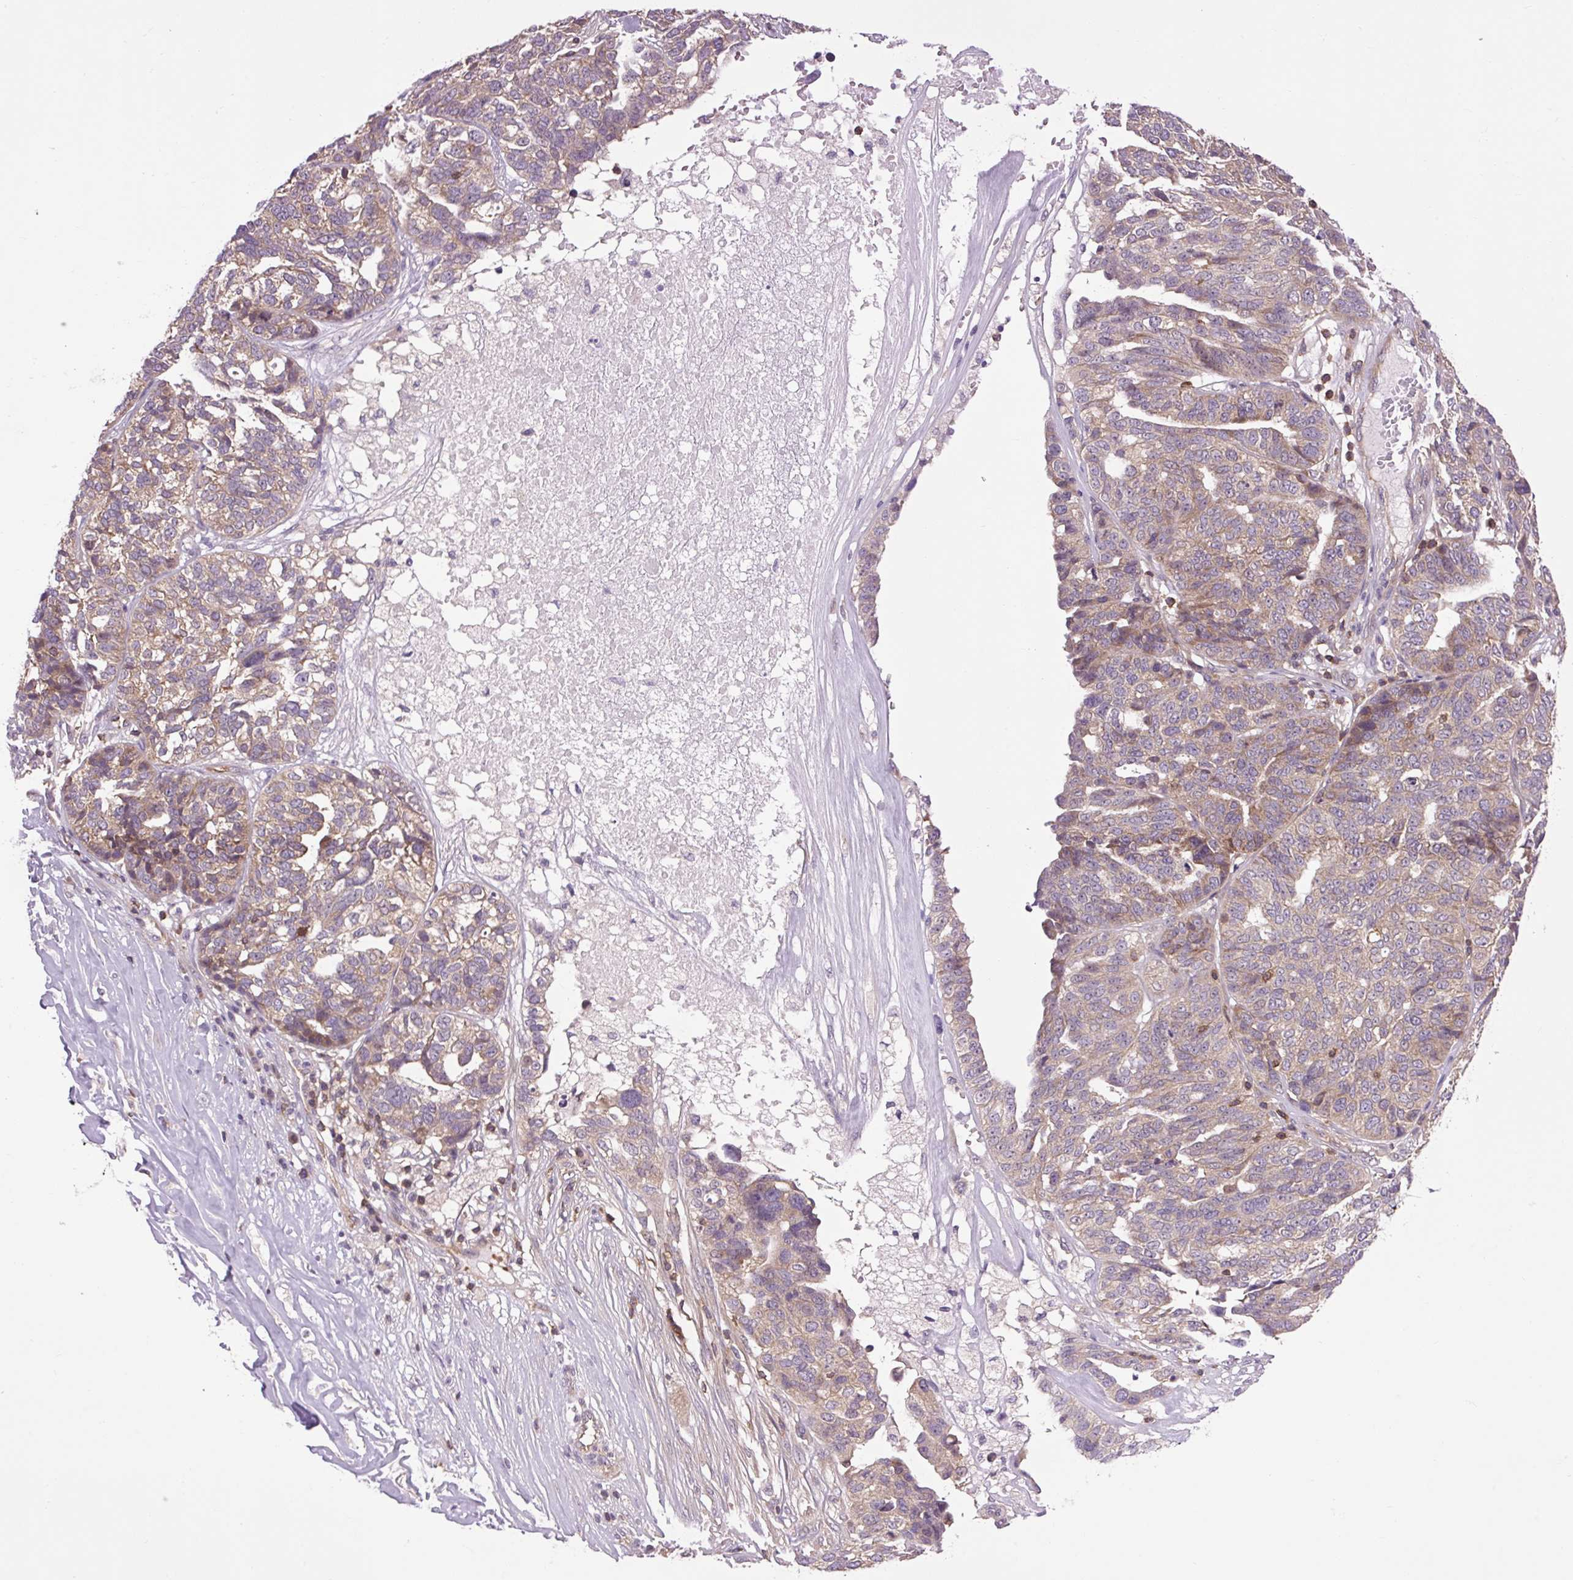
{"staining": {"intensity": "weak", "quantity": ">75%", "location": "cytoplasmic/membranous"}, "tissue": "ovarian cancer", "cell_type": "Tumor cells", "image_type": "cancer", "snomed": [{"axis": "morphology", "description": "Cystadenocarcinoma, serous, NOS"}, {"axis": "topography", "description": "Ovary"}], "caption": "This micrograph demonstrates ovarian cancer stained with immunohistochemistry to label a protein in brown. The cytoplasmic/membranous of tumor cells show weak positivity for the protein. Nuclei are counter-stained blue.", "gene": "PLCG1", "patient": {"sex": "female", "age": 59}}